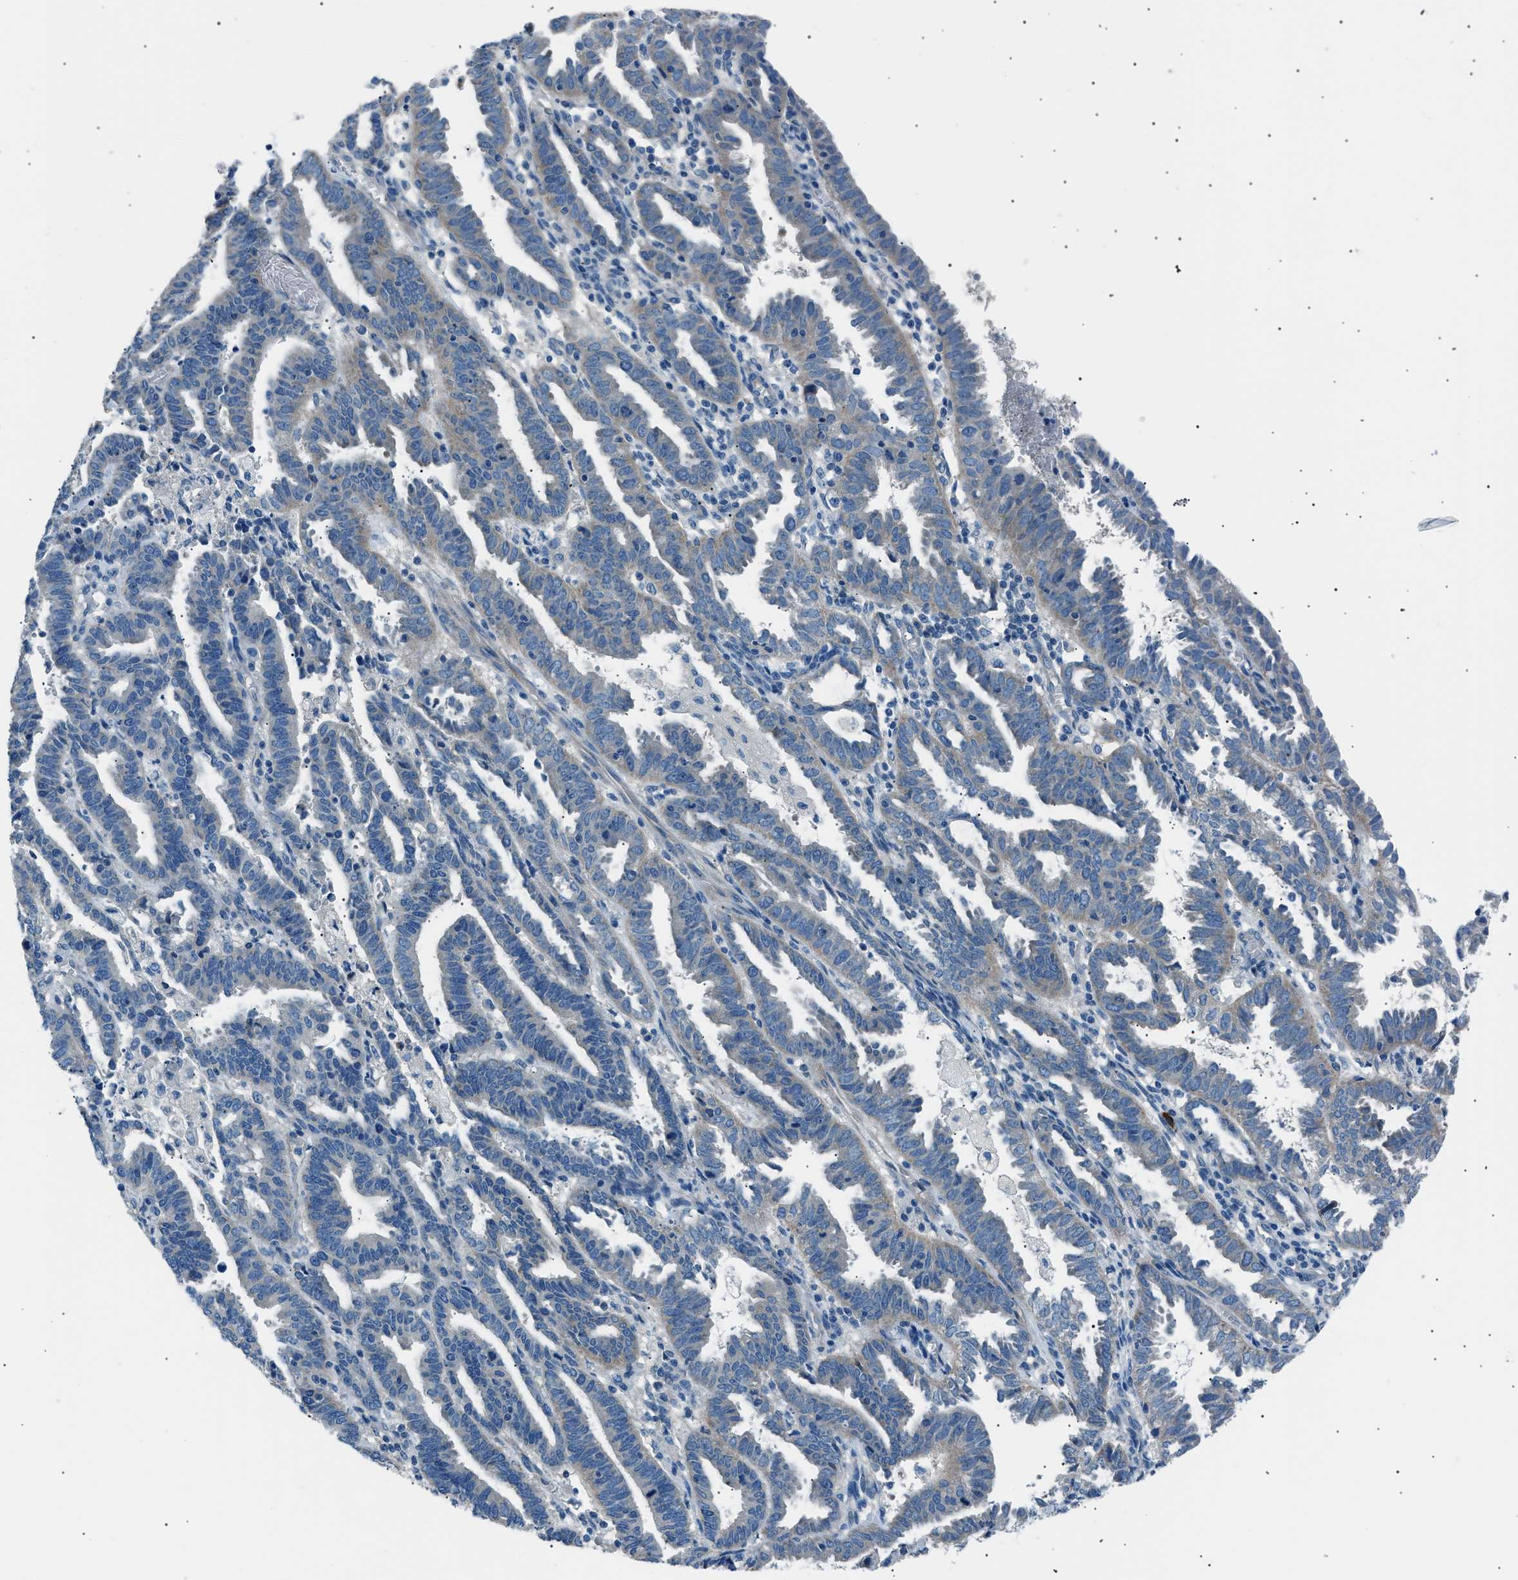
{"staining": {"intensity": "negative", "quantity": "none", "location": "none"}, "tissue": "endometrial cancer", "cell_type": "Tumor cells", "image_type": "cancer", "snomed": [{"axis": "morphology", "description": "Adenocarcinoma, NOS"}, {"axis": "topography", "description": "Uterus"}], "caption": "Photomicrograph shows no significant protein expression in tumor cells of endometrial cancer. (DAB (3,3'-diaminobenzidine) immunohistochemistry with hematoxylin counter stain).", "gene": "LRRC37B", "patient": {"sex": "female", "age": 83}}